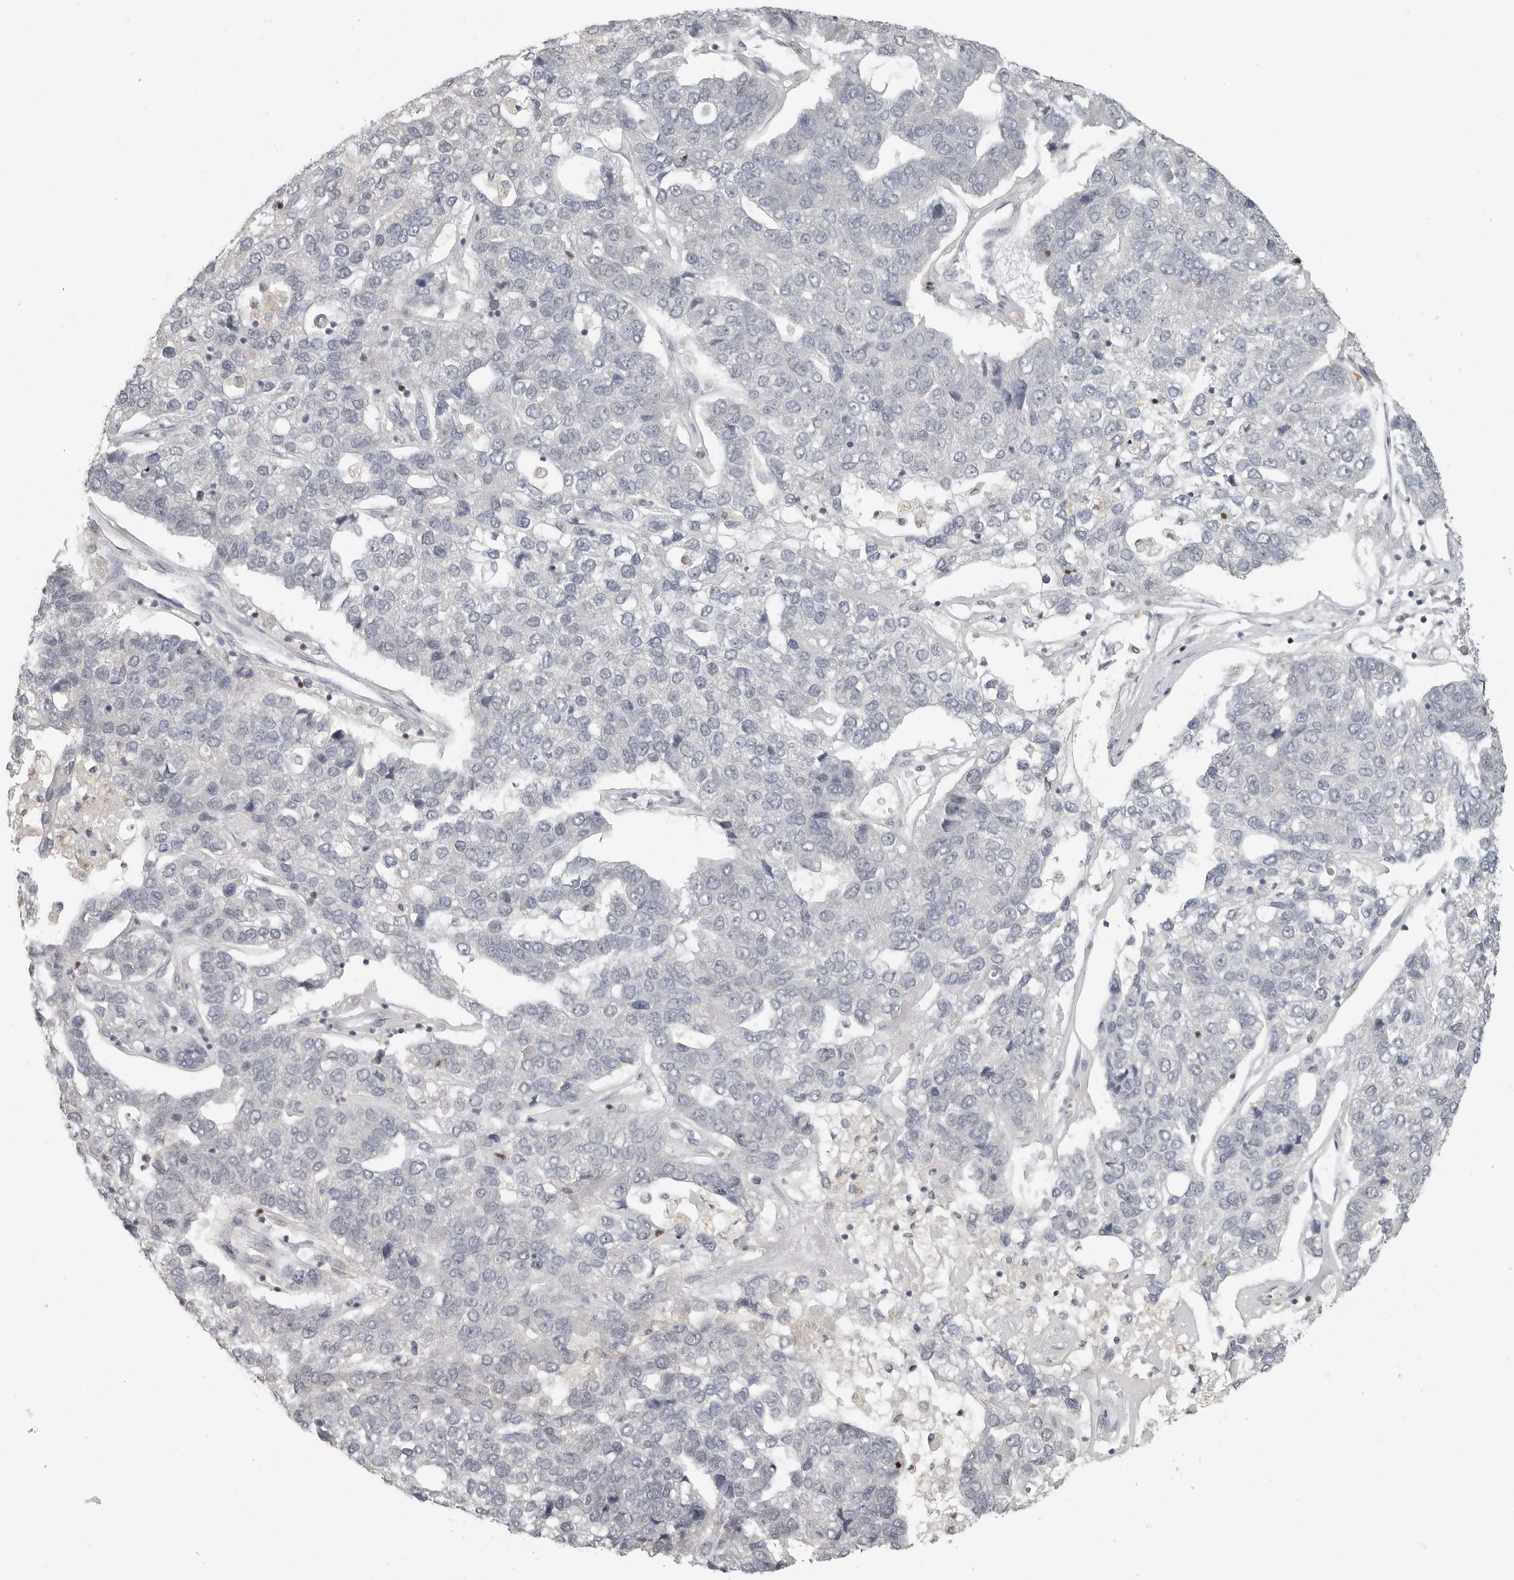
{"staining": {"intensity": "negative", "quantity": "none", "location": "none"}, "tissue": "pancreatic cancer", "cell_type": "Tumor cells", "image_type": "cancer", "snomed": [{"axis": "morphology", "description": "Adenocarcinoma, NOS"}, {"axis": "topography", "description": "Pancreas"}], "caption": "IHC of pancreatic cancer (adenocarcinoma) exhibits no staining in tumor cells.", "gene": "FOXP3", "patient": {"sex": "female", "age": 61}}